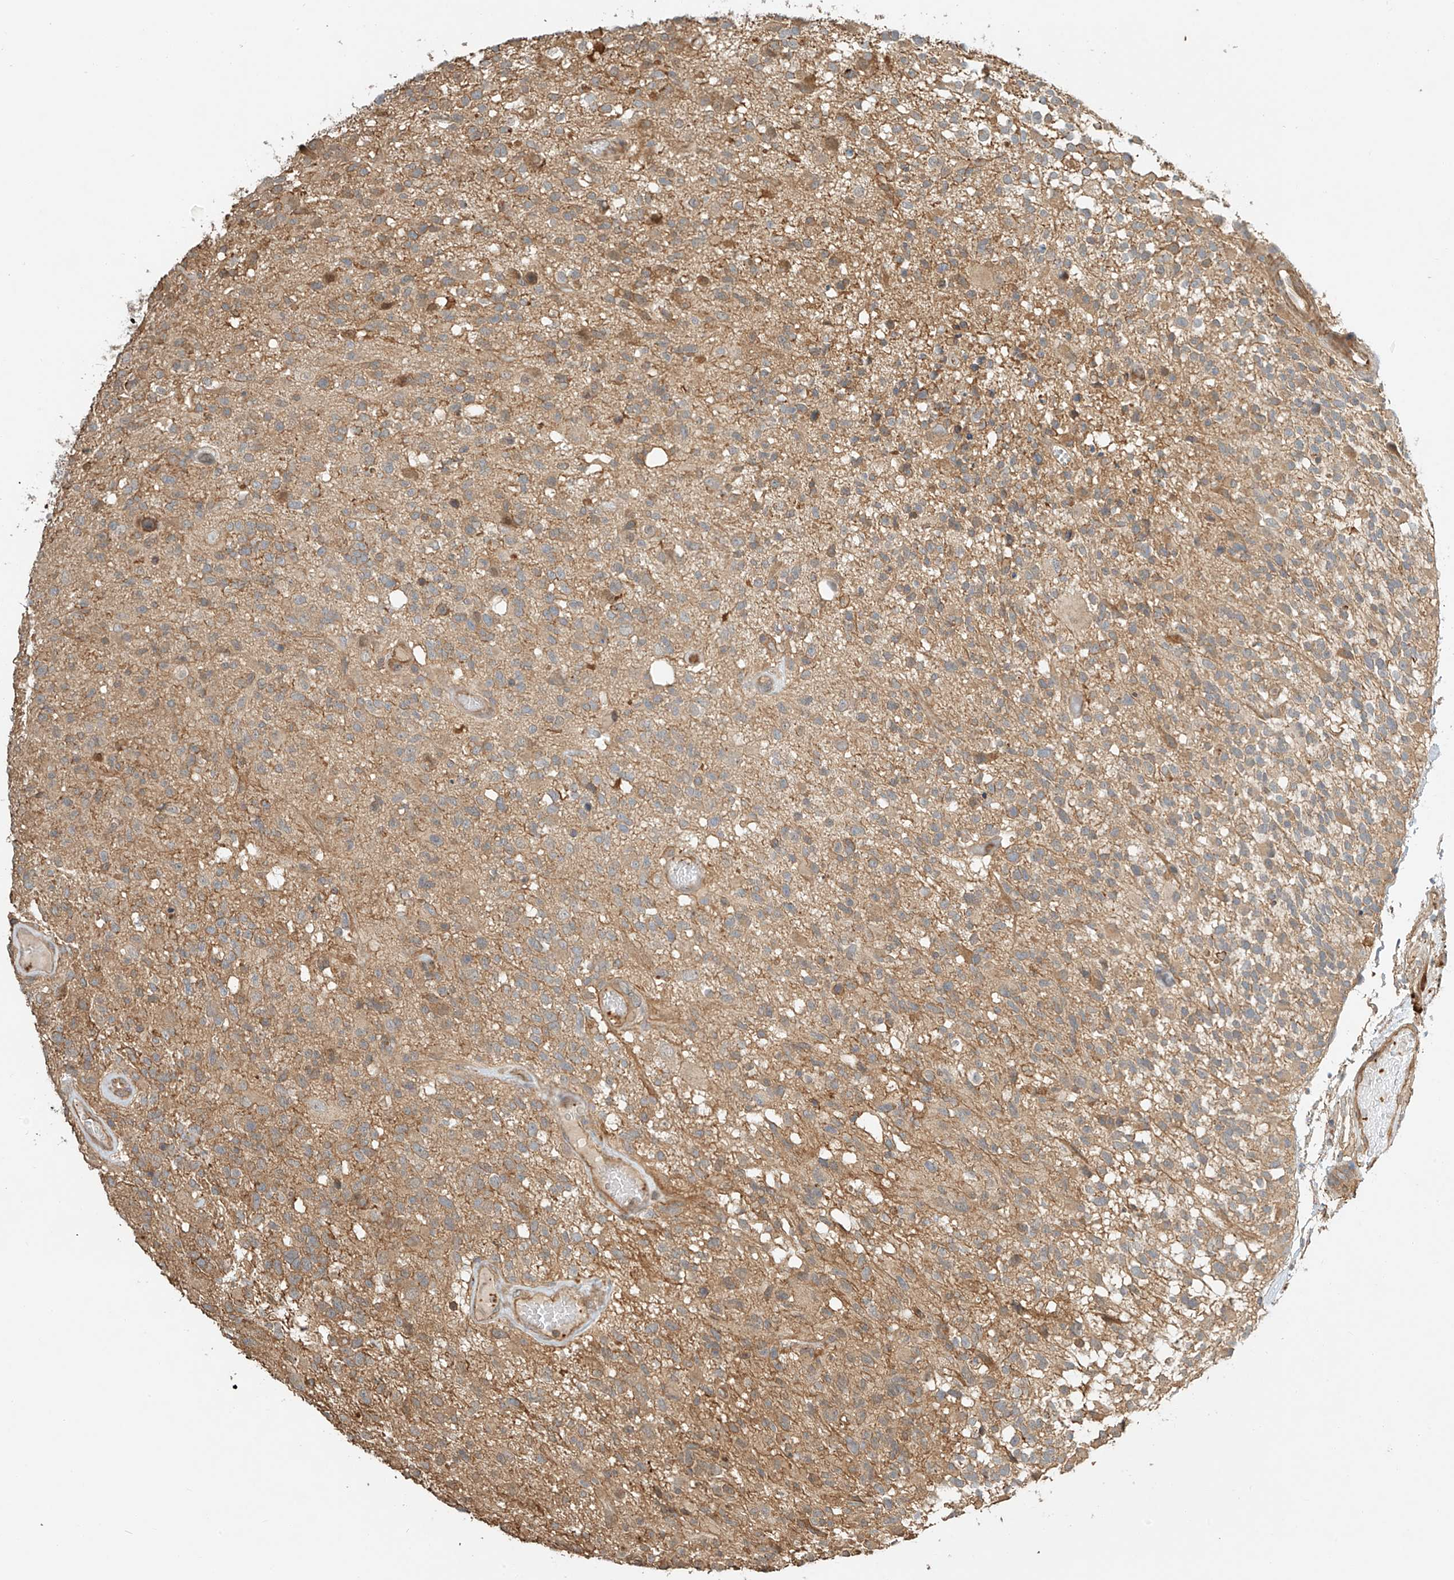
{"staining": {"intensity": "weak", "quantity": ">75%", "location": "cytoplasmic/membranous"}, "tissue": "glioma", "cell_type": "Tumor cells", "image_type": "cancer", "snomed": [{"axis": "morphology", "description": "Glioma, malignant, High grade"}, {"axis": "morphology", "description": "Glioblastoma, NOS"}, {"axis": "topography", "description": "Brain"}], "caption": "Tumor cells exhibit low levels of weak cytoplasmic/membranous staining in approximately >75% of cells in glioblastoma. The staining was performed using DAB (3,3'-diaminobenzidine) to visualize the protein expression in brown, while the nuclei were stained in blue with hematoxylin (Magnification: 20x).", "gene": "CSMD3", "patient": {"sex": "male", "age": 60}}